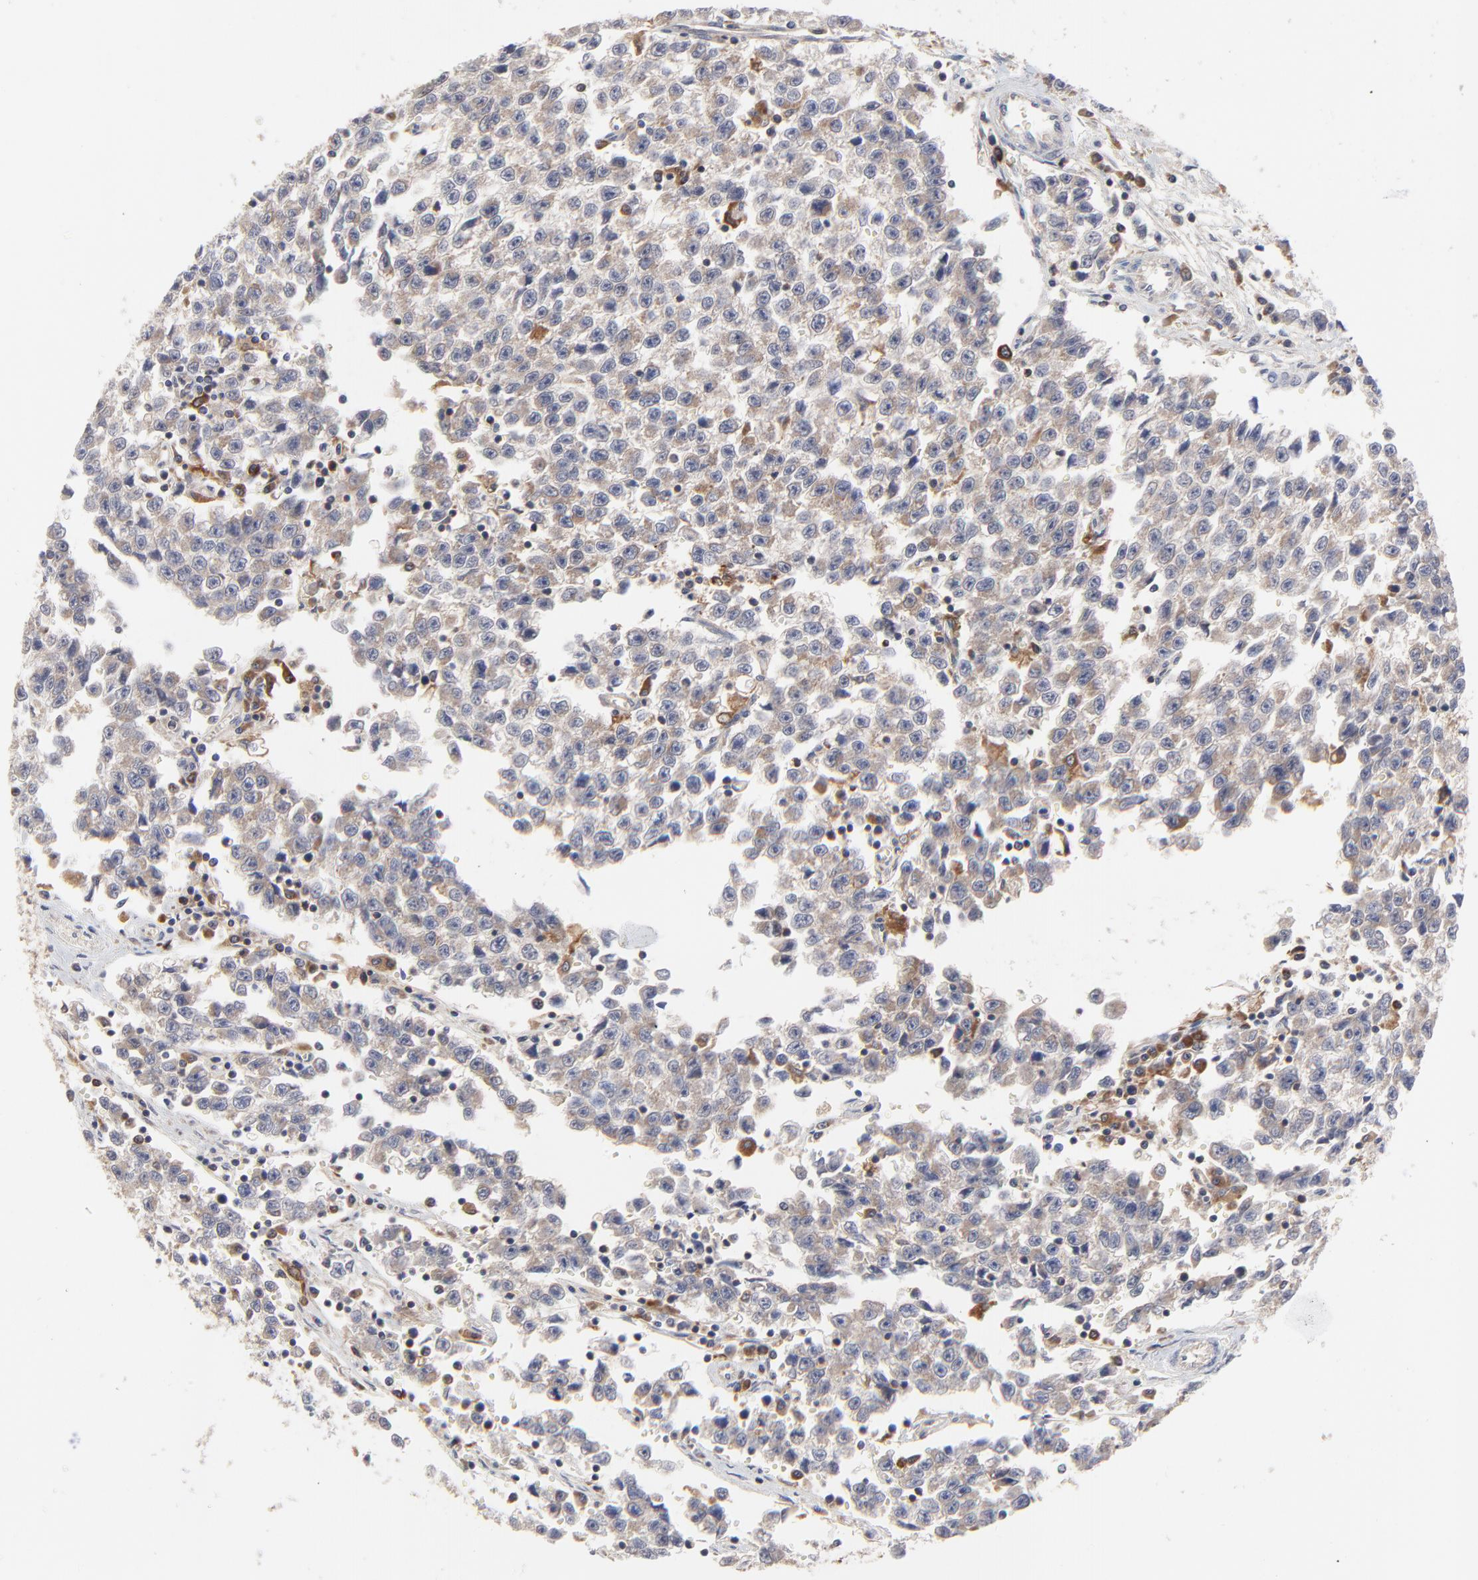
{"staining": {"intensity": "weak", "quantity": ">75%", "location": "cytoplasmic/membranous"}, "tissue": "testis cancer", "cell_type": "Tumor cells", "image_type": "cancer", "snomed": [{"axis": "morphology", "description": "Seminoma, NOS"}, {"axis": "topography", "description": "Testis"}], "caption": "IHC image of seminoma (testis) stained for a protein (brown), which demonstrates low levels of weak cytoplasmic/membranous positivity in approximately >75% of tumor cells.", "gene": "RAB9A", "patient": {"sex": "male", "age": 35}}